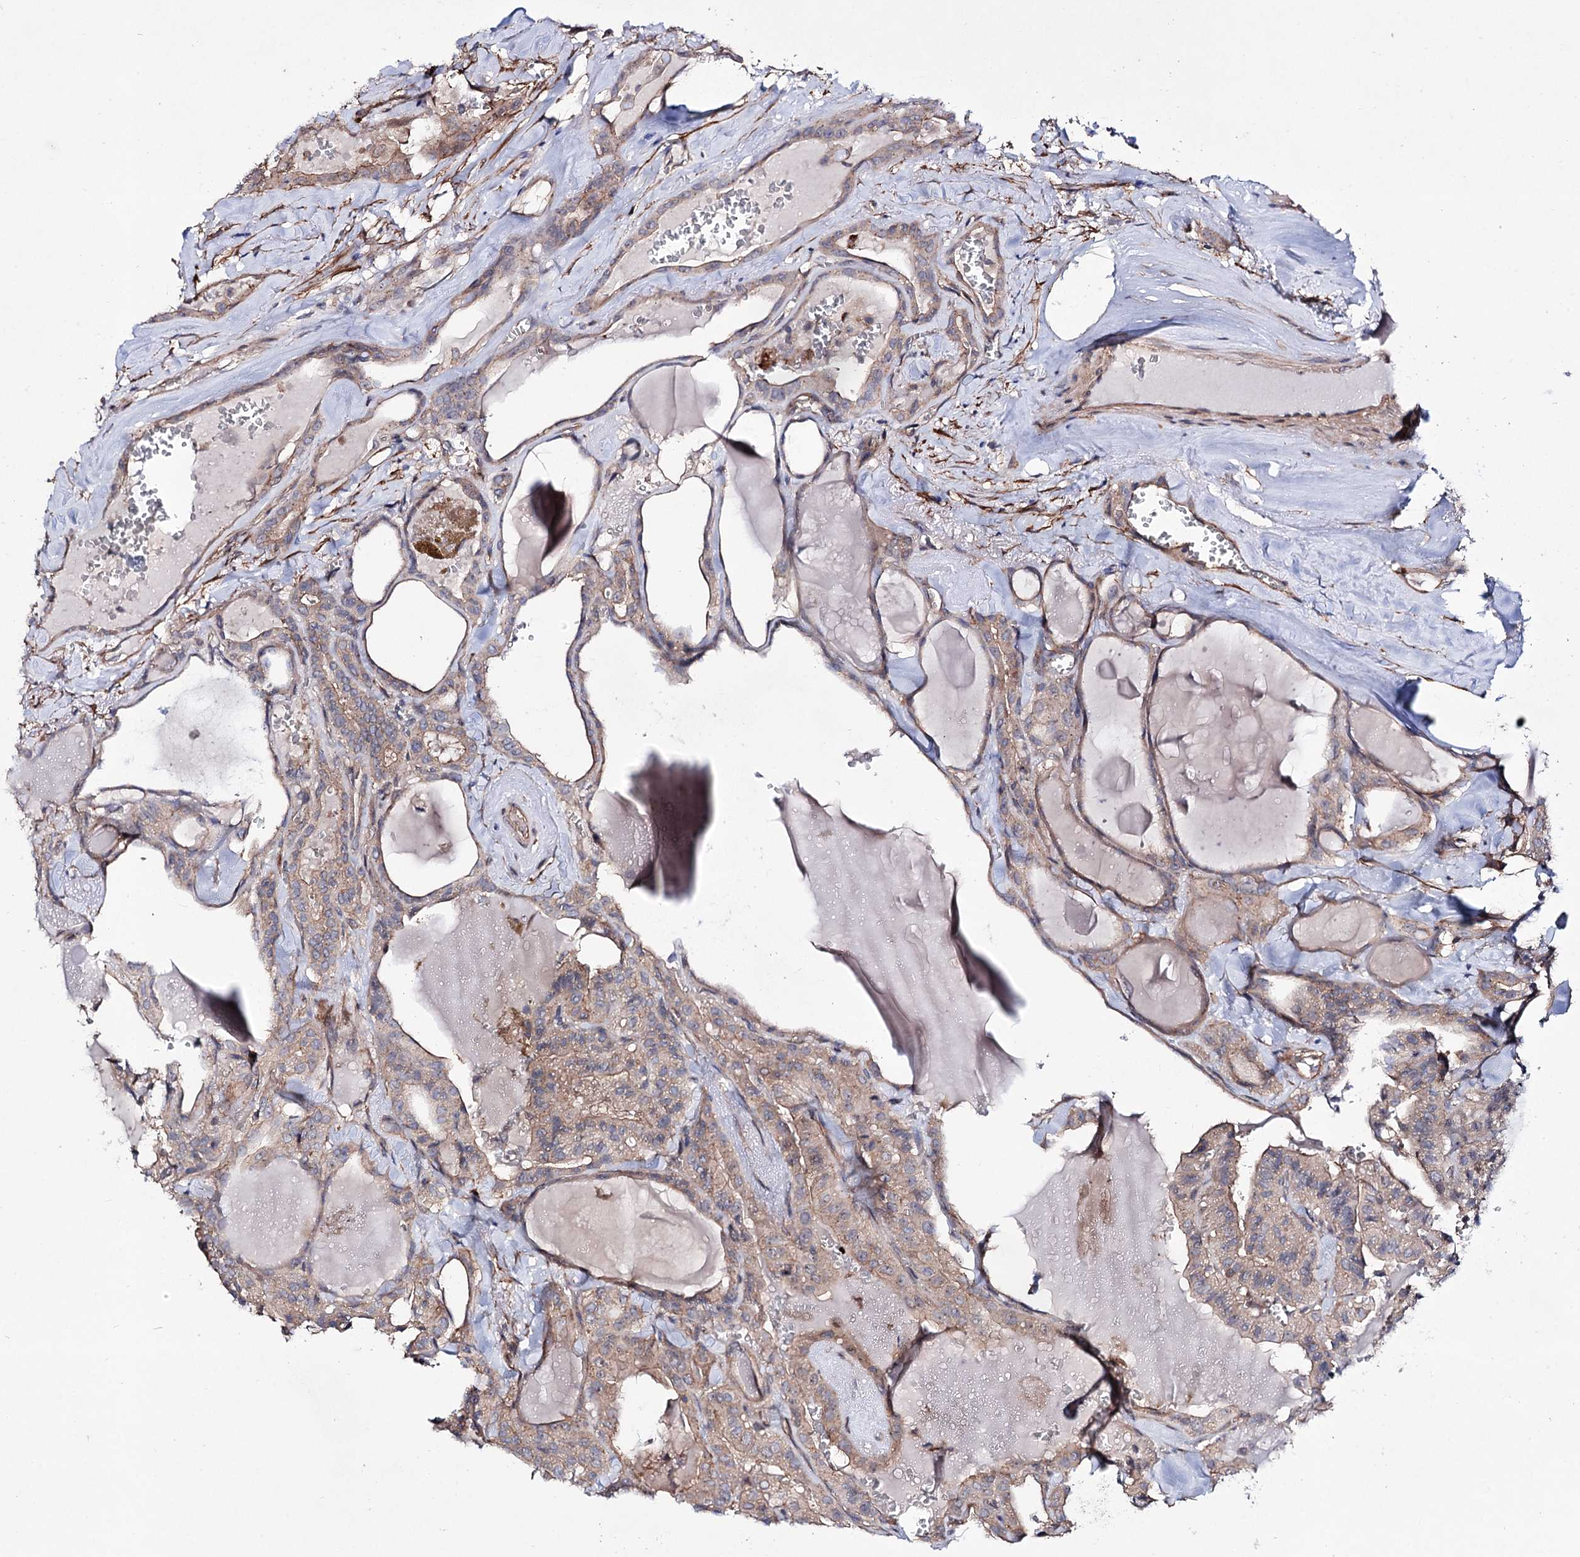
{"staining": {"intensity": "weak", "quantity": ">75%", "location": "cytoplasmic/membranous"}, "tissue": "thyroid cancer", "cell_type": "Tumor cells", "image_type": "cancer", "snomed": [{"axis": "morphology", "description": "Papillary adenocarcinoma, NOS"}, {"axis": "topography", "description": "Thyroid gland"}], "caption": "DAB (3,3'-diaminobenzidine) immunohistochemical staining of human thyroid papillary adenocarcinoma demonstrates weak cytoplasmic/membranous protein expression in about >75% of tumor cells.", "gene": "SEC24A", "patient": {"sex": "male", "age": 52}}